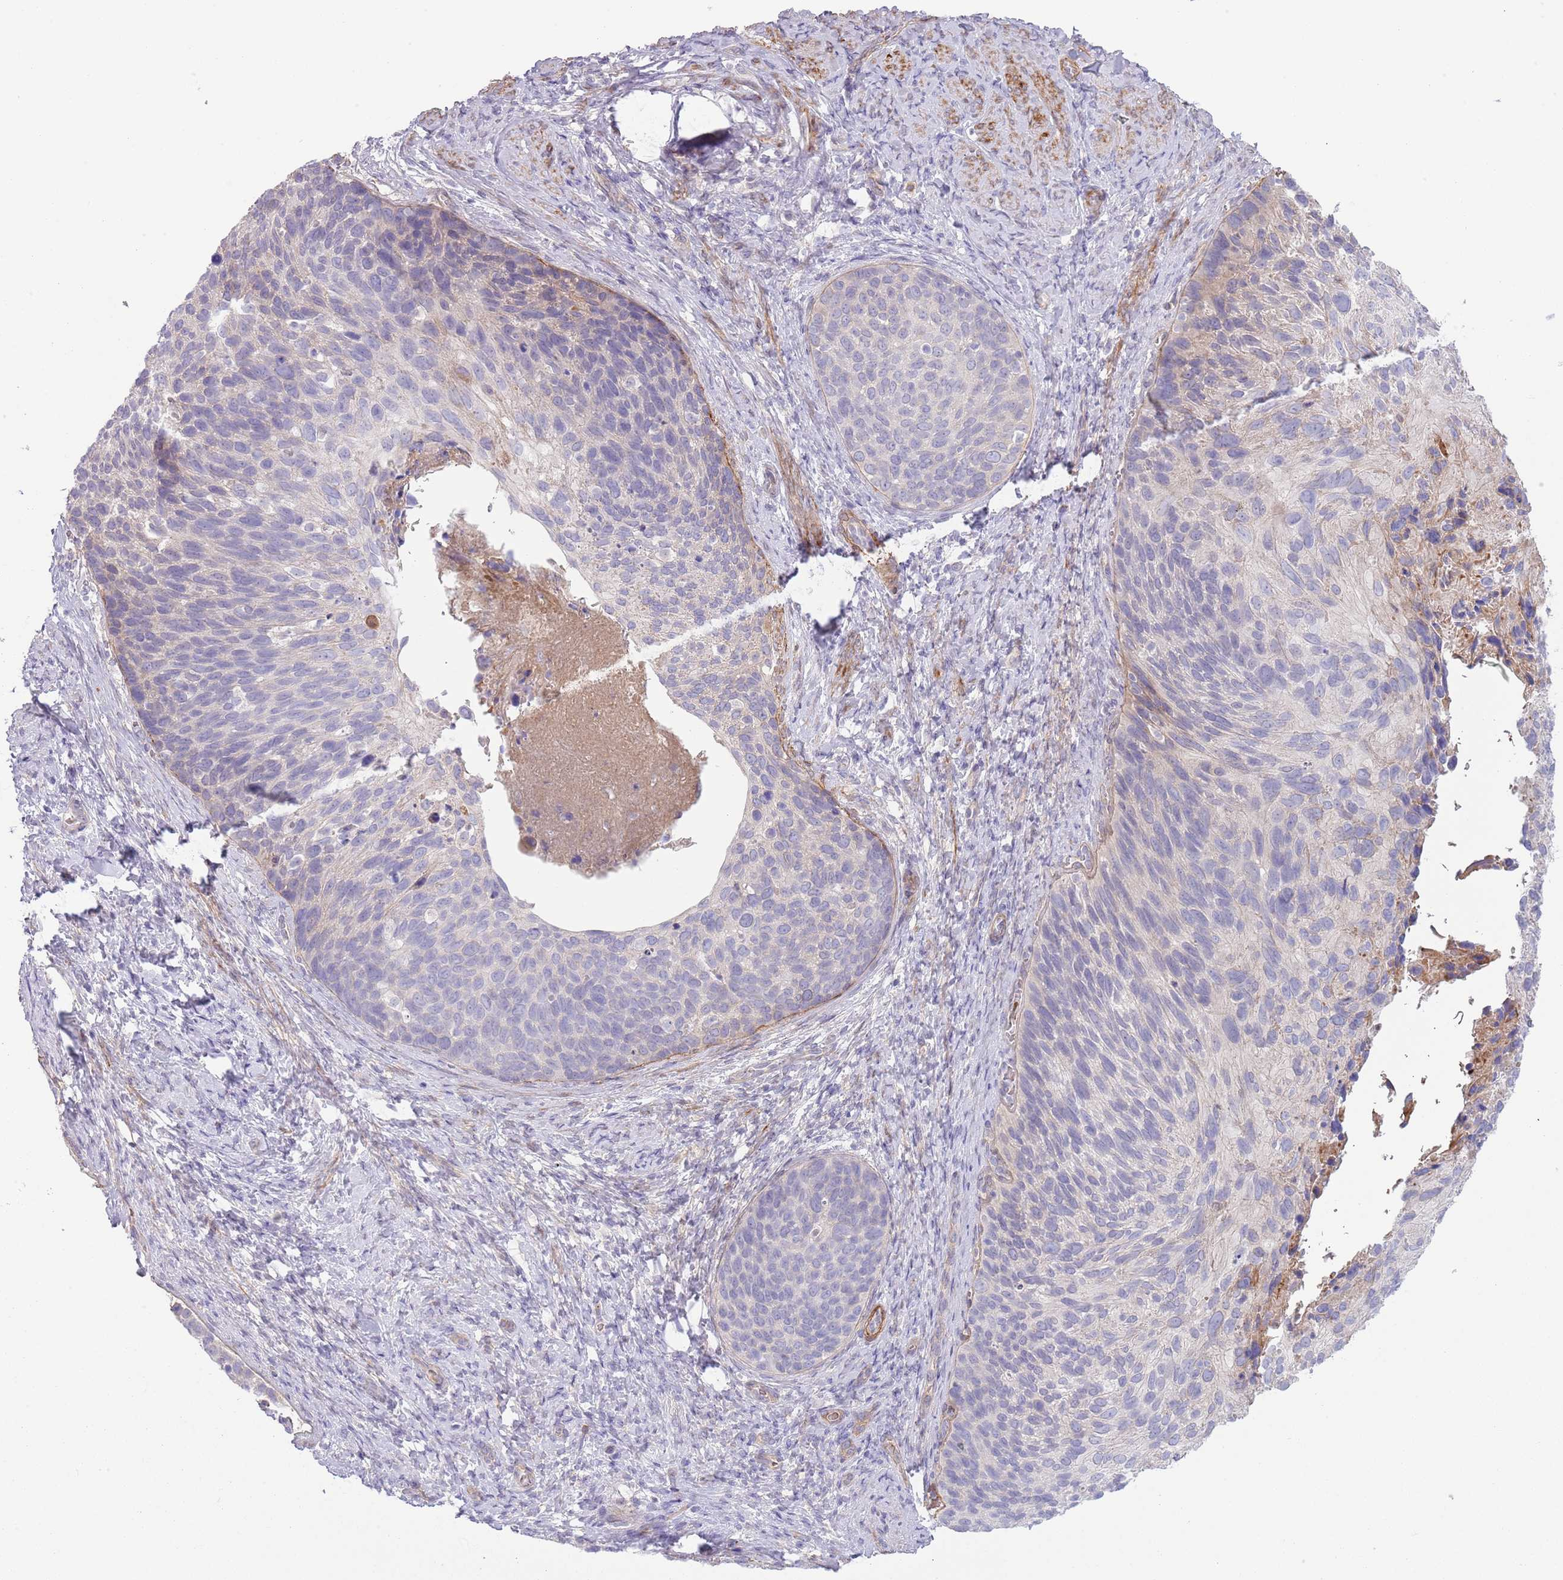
{"staining": {"intensity": "negative", "quantity": "none", "location": "none"}, "tissue": "cervical cancer", "cell_type": "Tumor cells", "image_type": "cancer", "snomed": [{"axis": "morphology", "description": "Squamous cell carcinoma, NOS"}, {"axis": "topography", "description": "Cervix"}], "caption": "DAB (3,3'-diaminobenzidine) immunohistochemical staining of human cervical cancer (squamous cell carcinoma) exhibits no significant positivity in tumor cells.", "gene": "TINAGL1", "patient": {"sex": "female", "age": 80}}